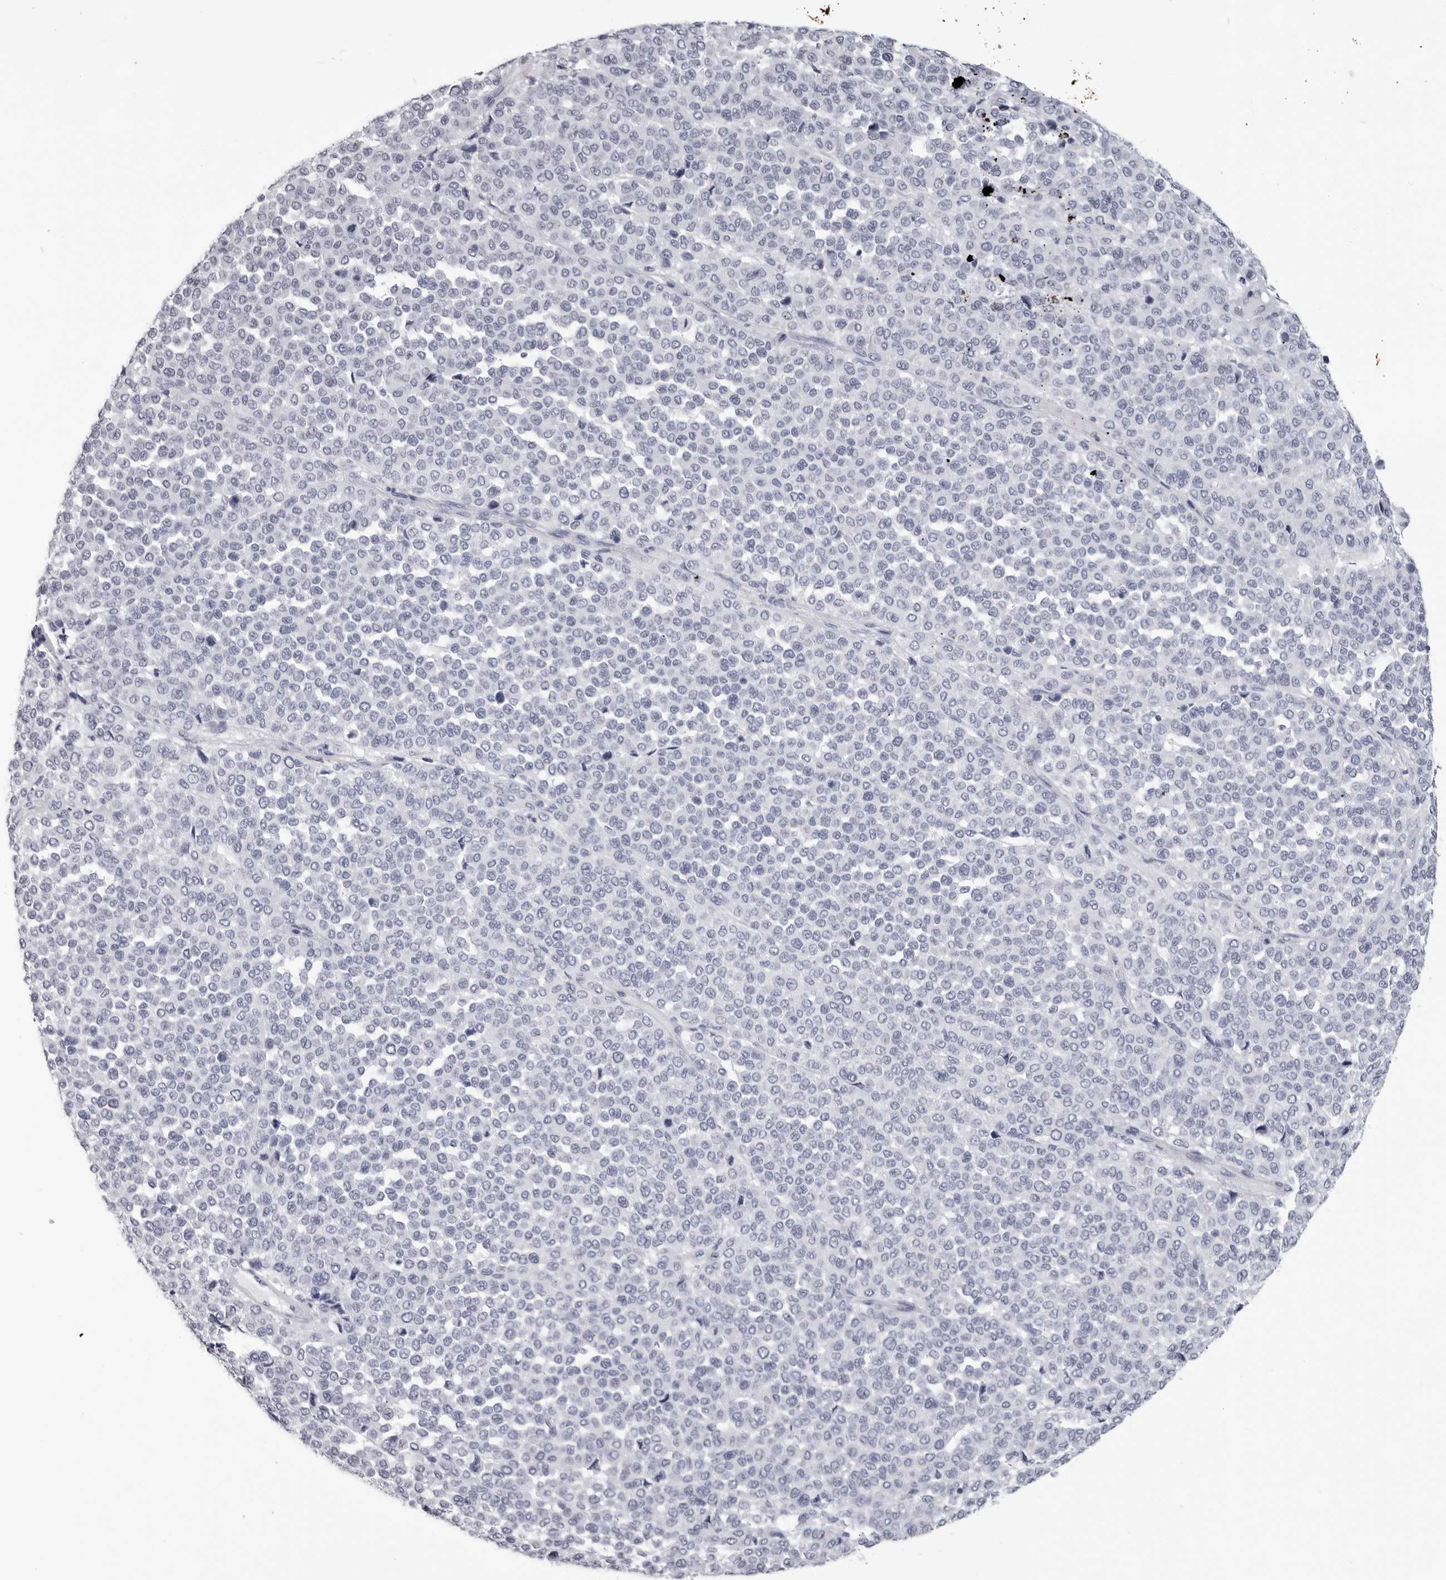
{"staining": {"intensity": "negative", "quantity": "none", "location": "none"}, "tissue": "melanoma", "cell_type": "Tumor cells", "image_type": "cancer", "snomed": [{"axis": "morphology", "description": "Malignant melanoma, Metastatic site"}, {"axis": "topography", "description": "Pancreas"}], "caption": "Tumor cells are negative for brown protein staining in malignant melanoma (metastatic site).", "gene": "LGALS4", "patient": {"sex": "female", "age": 30}}